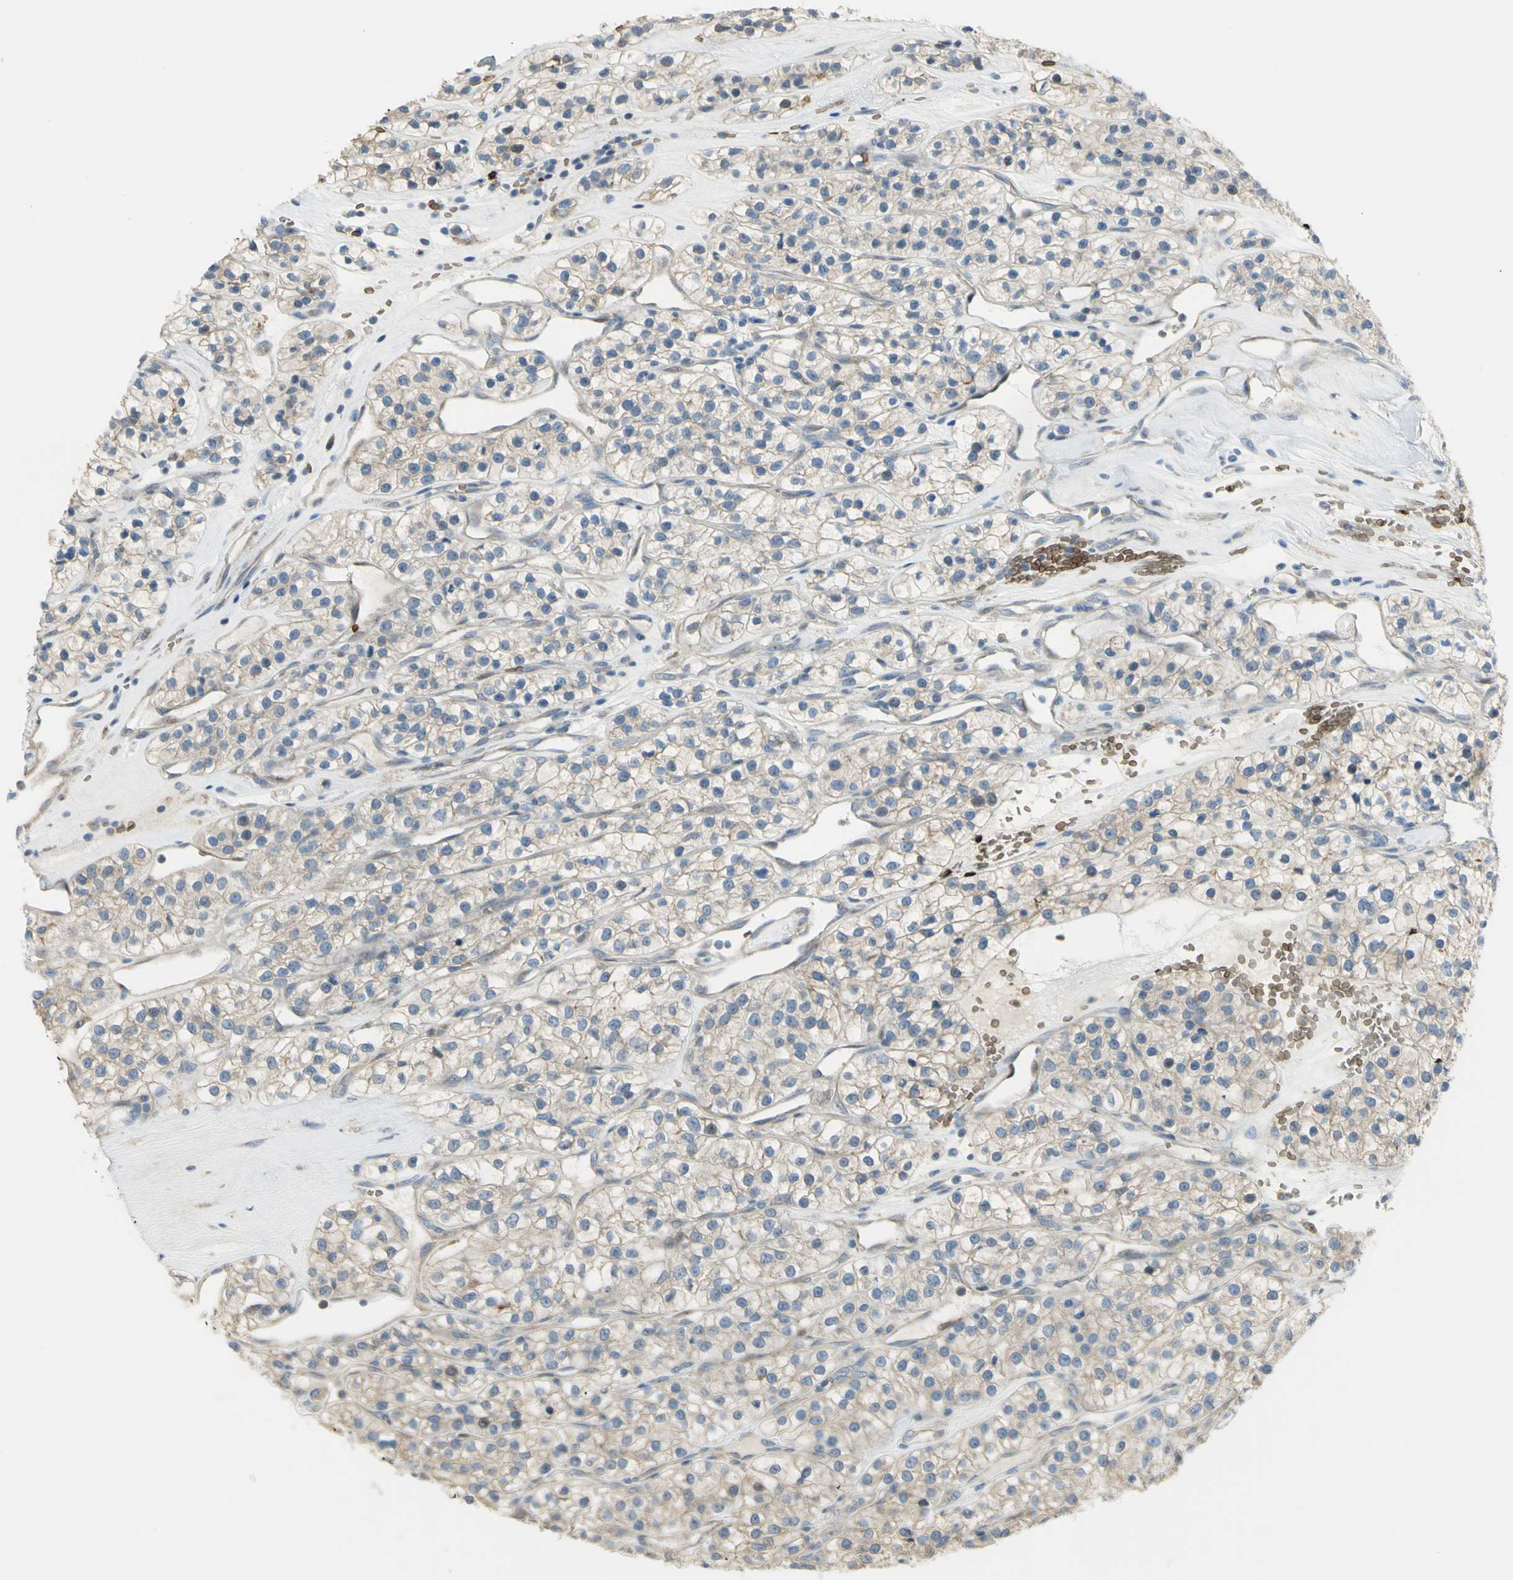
{"staining": {"intensity": "negative", "quantity": "none", "location": "none"}, "tissue": "renal cancer", "cell_type": "Tumor cells", "image_type": "cancer", "snomed": [{"axis": "morphology", "description": "Adenocarcinoma, NOS"}, {"axis": "topography", "description": "Kidney"}], "caption": "A high-resolution histopathology image shows IHC staining of renal cancer (adenocarcinoma), which displays no significant positivity in tumor cells.", "gene": "ANK1", "patient": {"sex": "female", "age": 57}}